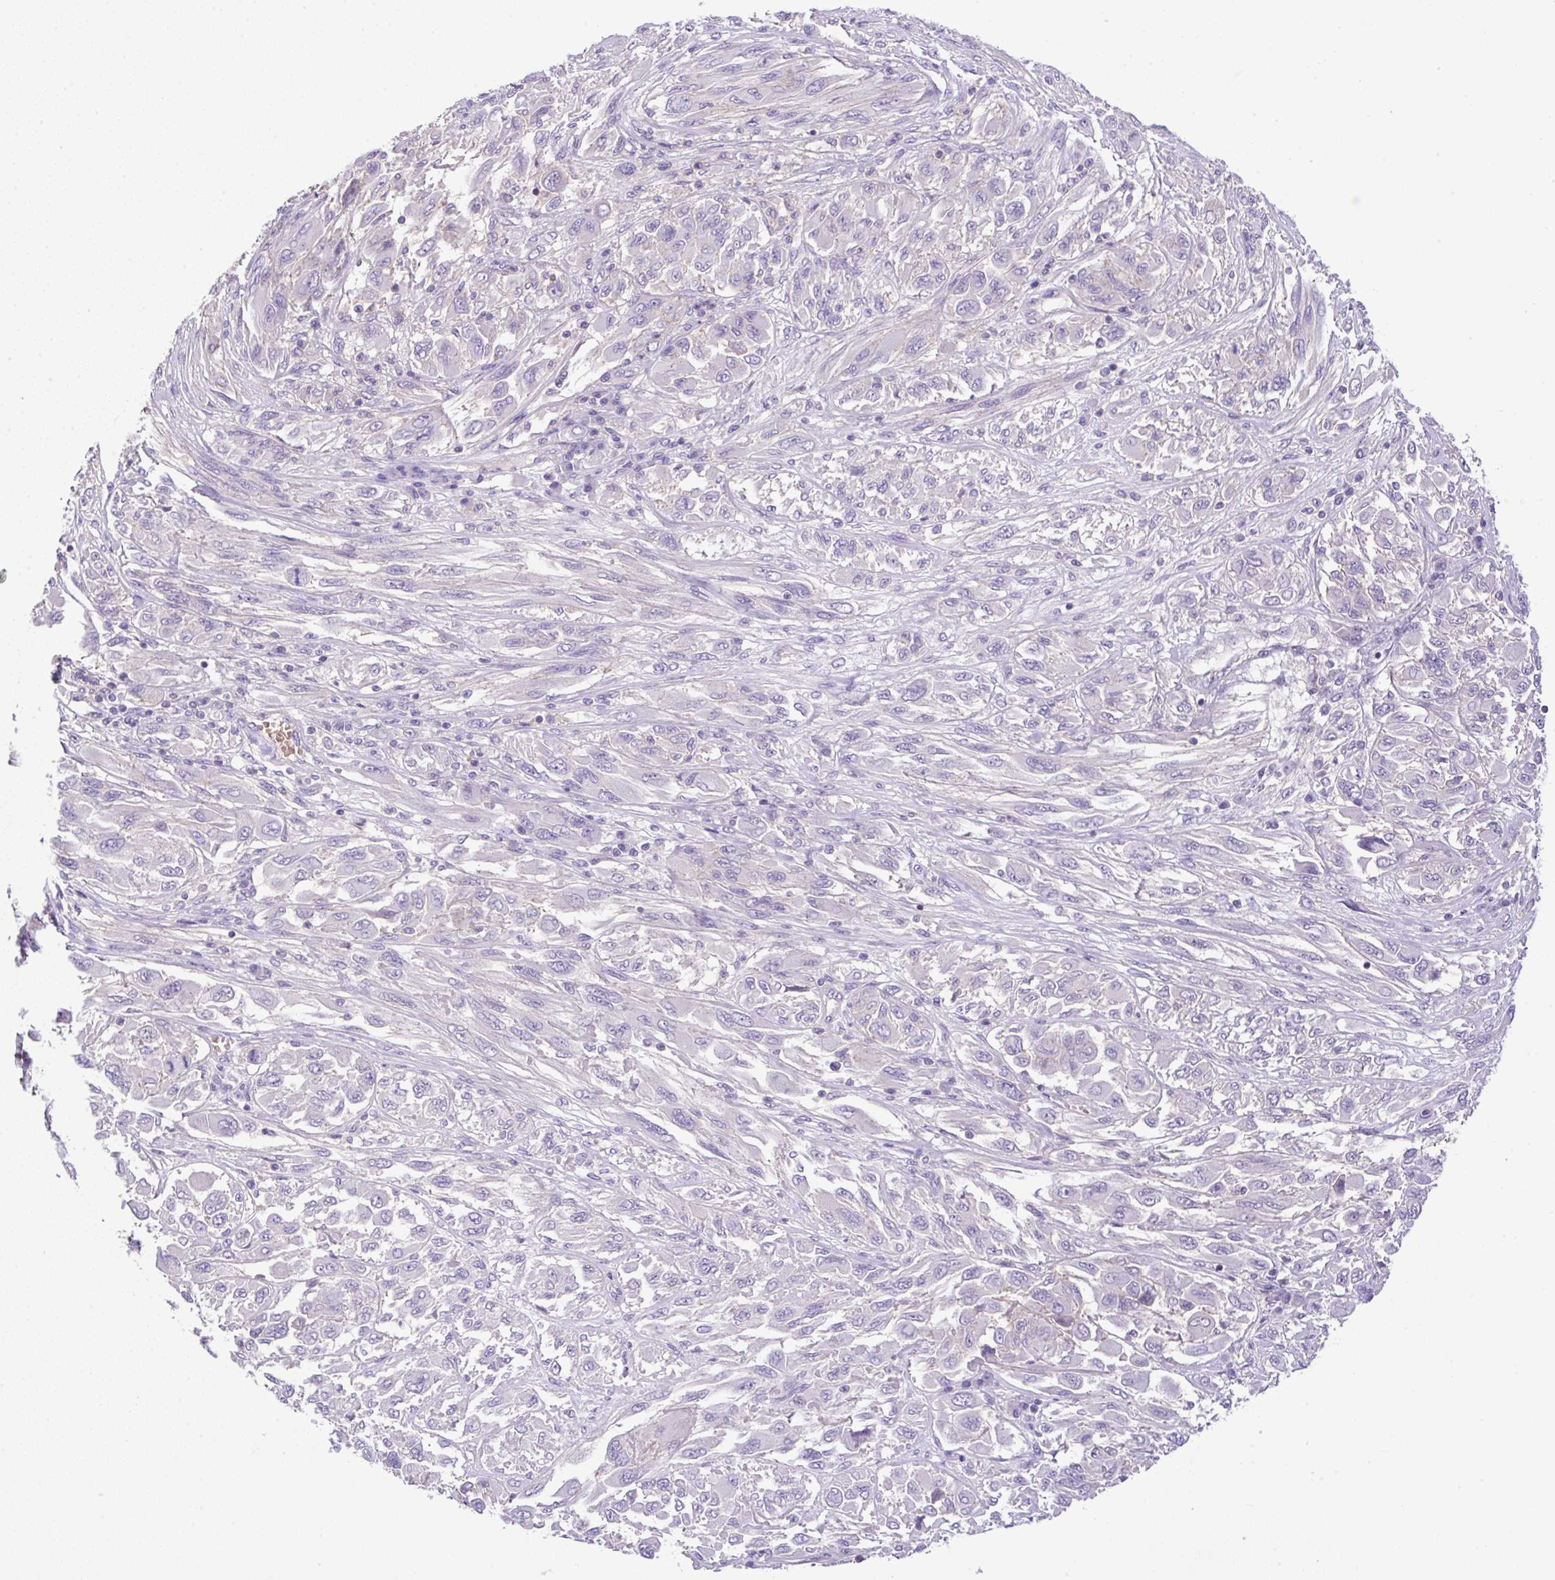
{"staining": {"intensity": "negative", "quantity": "none", "location": "none"}, "tissue": "melanoma", "cell_type": "Tumor cells", "image_type": "cancer", "snomed": [{"axis": "morphology", "description": "Malignant melanoma, NOS"}, {"axis": "topography", "description": "Skin"}], "caption": "Tumor cells are negative for protein expression in human malignant melanoma.", "gene": "NPTN", "patient": {"sex": "female", "age": 91}}